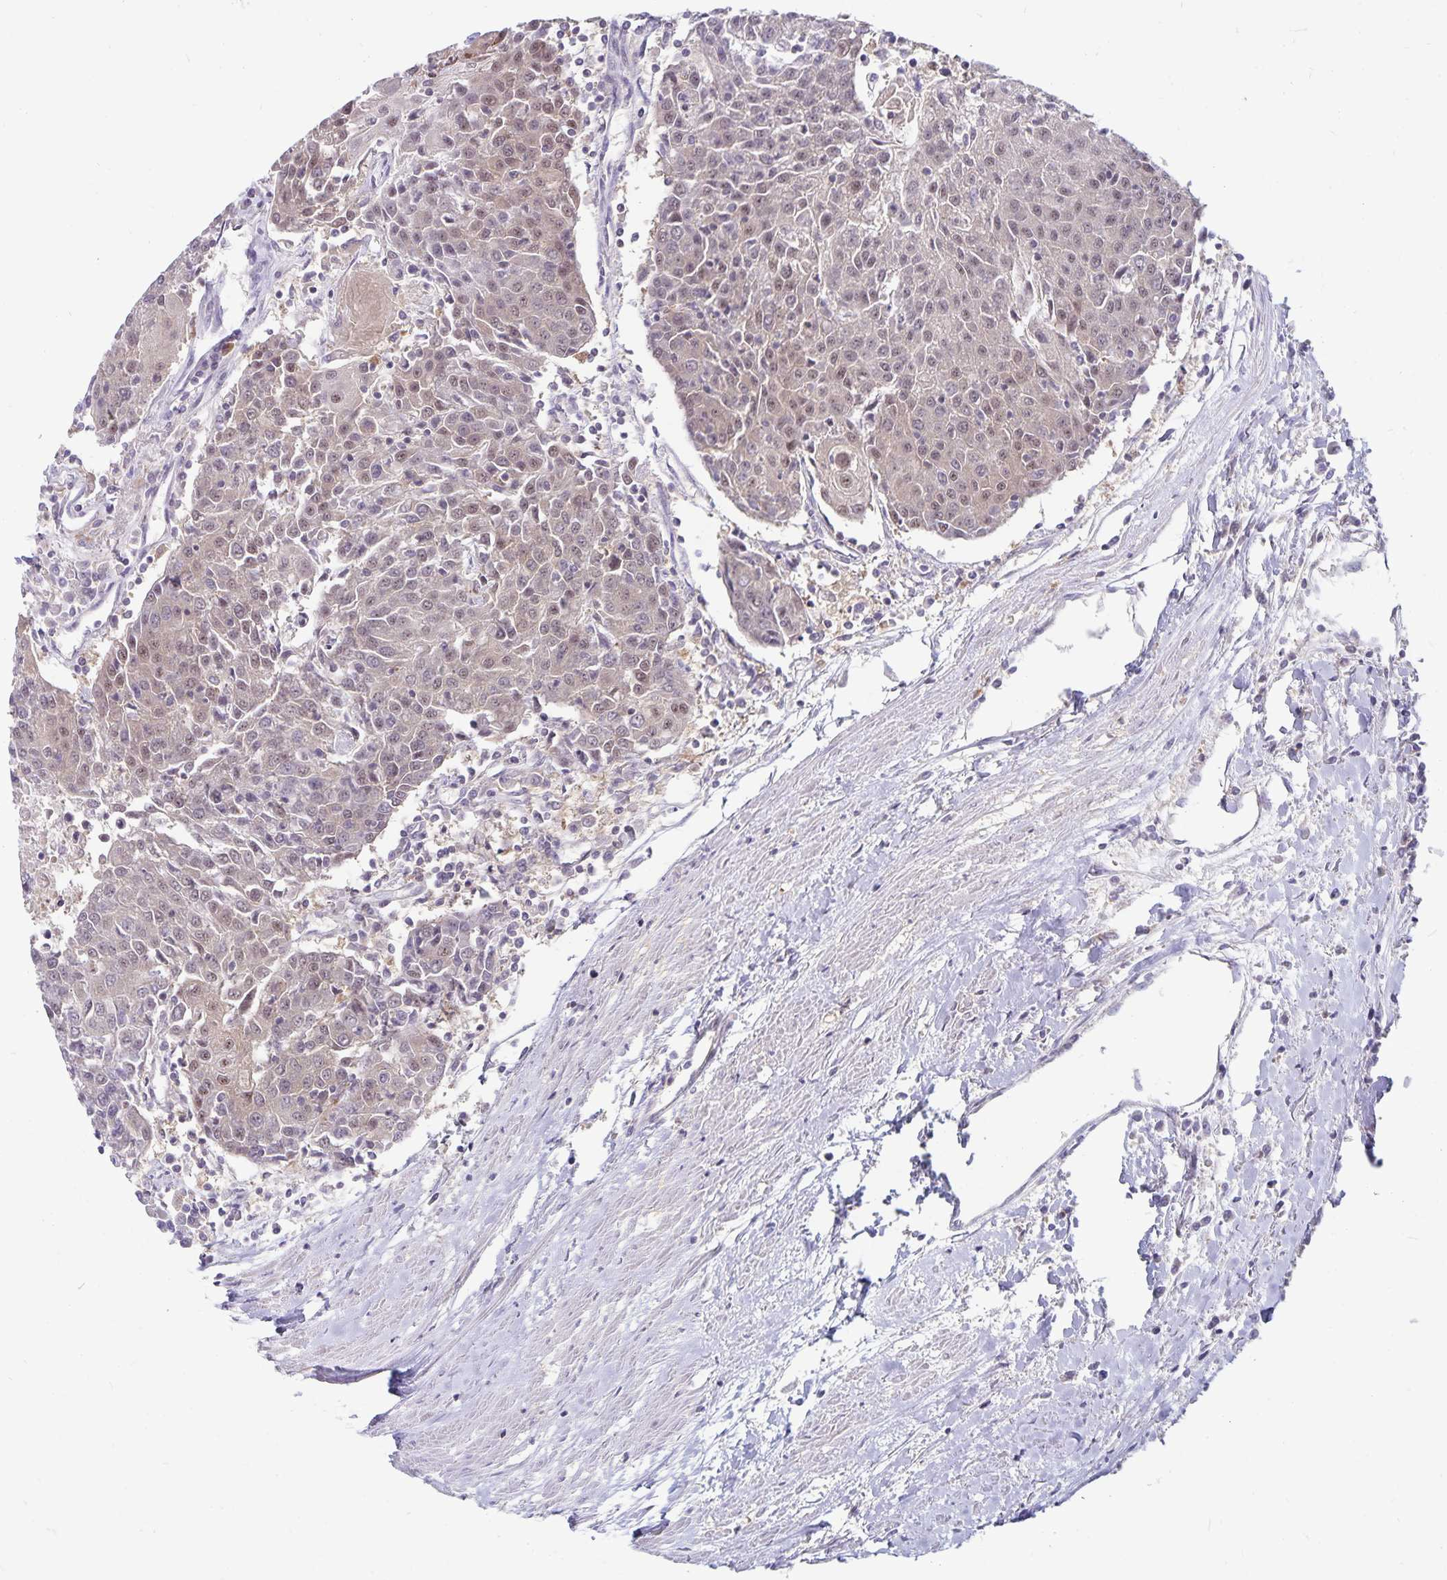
{"staining": {"intensity": "weak", "quantity": "25%-75%", "location": "nuclear"}, "tissue": "urothelial cancer", "cell_type": "Tumor cells", "image_type": "cancer", "snomed": [{"axis": "morphology", "description": "Urothelial carcinoma, High grade"}, {"axis": "topography", "description": "Urinary bladder"}], "caption": "DAB immunohistochemical staining of urothelial cancer demonstrates weak nuclear protein staining in approximately 25%-75% of tumor cells.", "gene": "EXOC6B", "patient": {"sex": "female", "age": 85}}